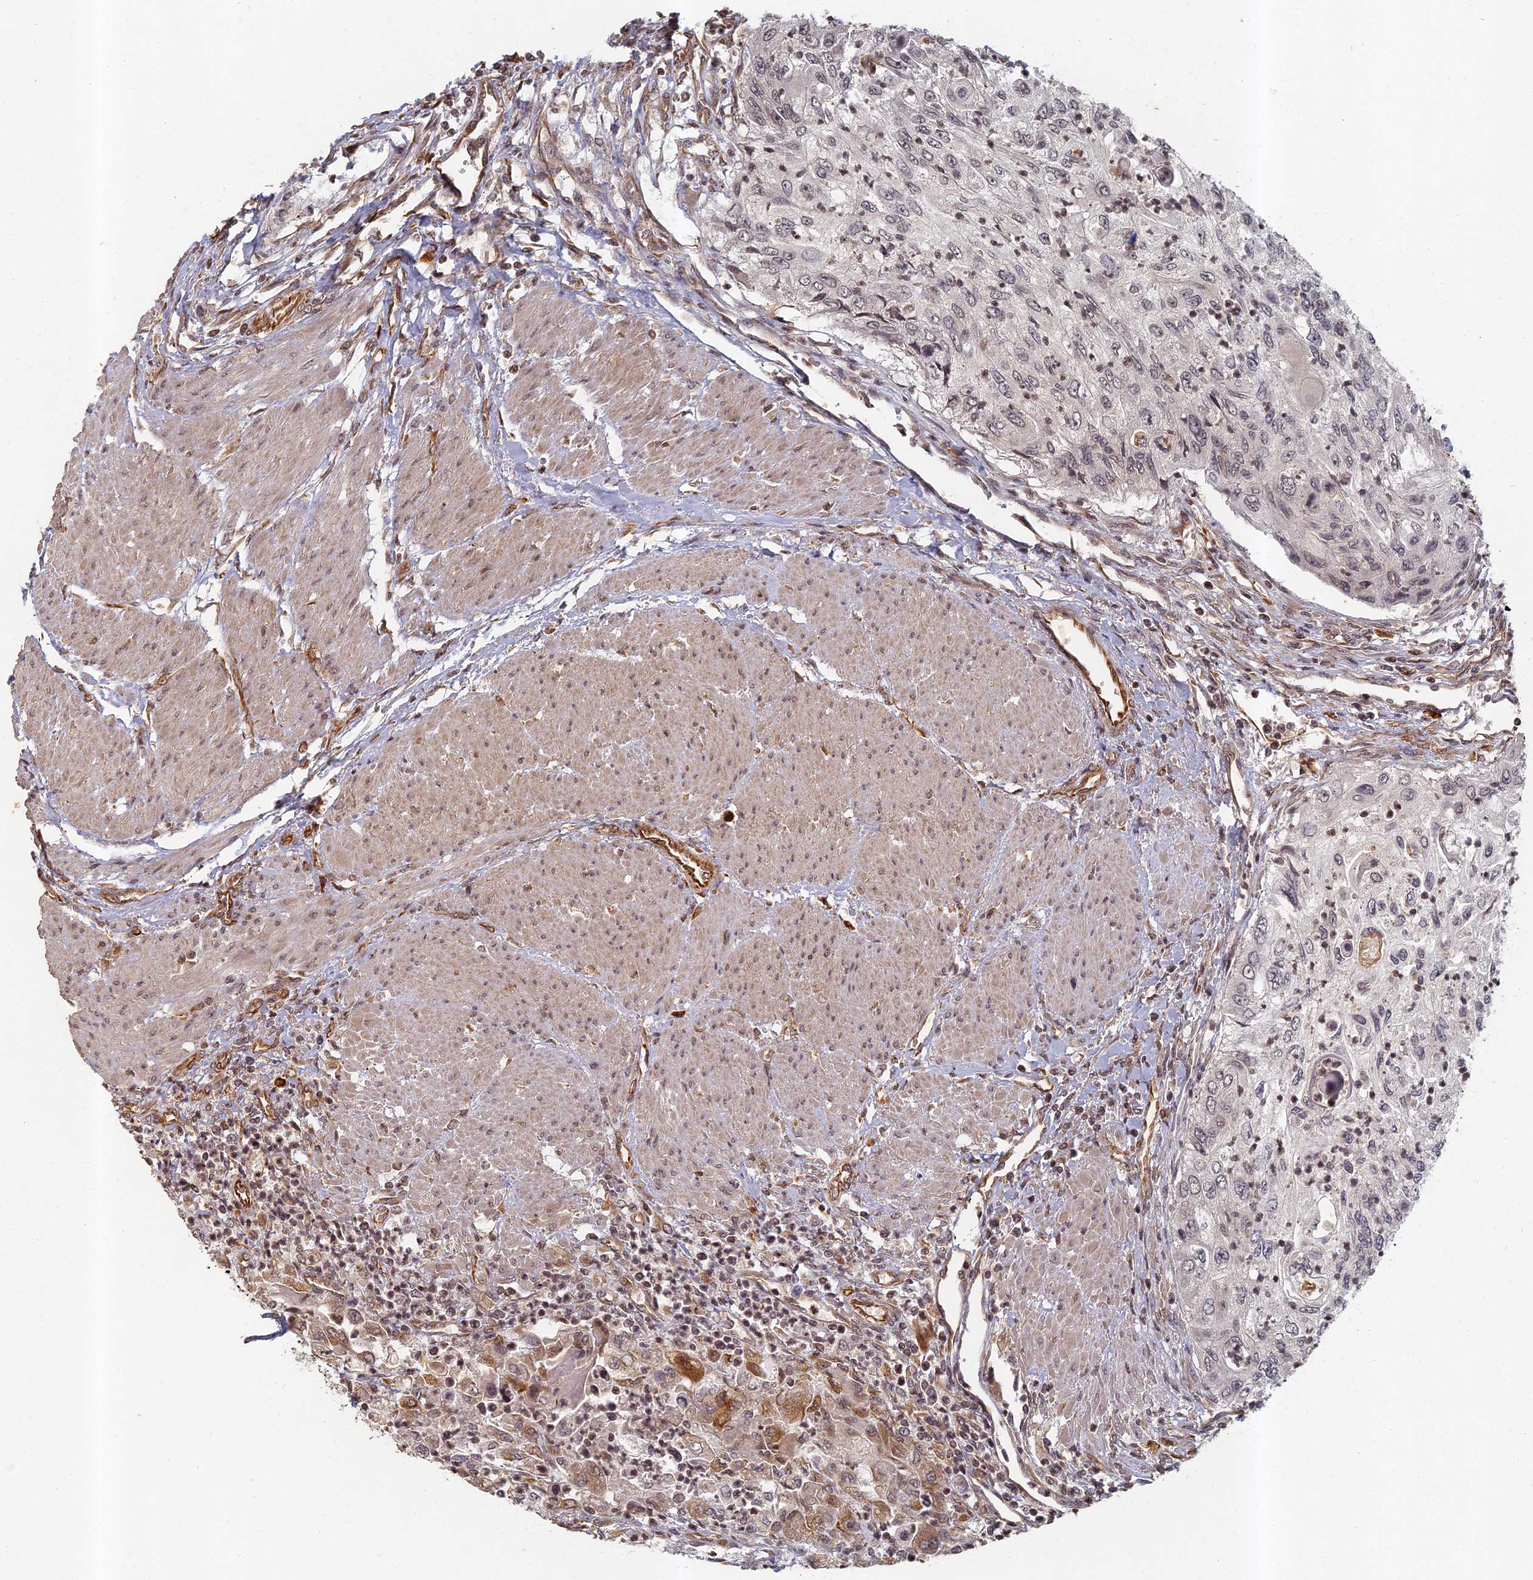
{"staining": {"intensity": "moderate", "quantity": "<25%", "location": "cytoplasmic/membranous"}, "tissue": "urothelial cancer", "cell_type": "Tumor cells", "image_type": "cancer", "snomed": [{"axis": "morphology", "description": "Urothelial carcinoma, High grade"}, {"axis": "topography", "description": "Urinary bladder"}], "caption": "High-grade urothelial carcinoma stained with DAB immunohistochemistry (IHC) exhibits low levels of moderate cytoplasmic/membranous staining in about <25% of tumor cells. (Brightfield microscopy of DAB IHC at high magnification).", "gene": "ABCB10", "patient": {"sex": "female", "age": 60}}